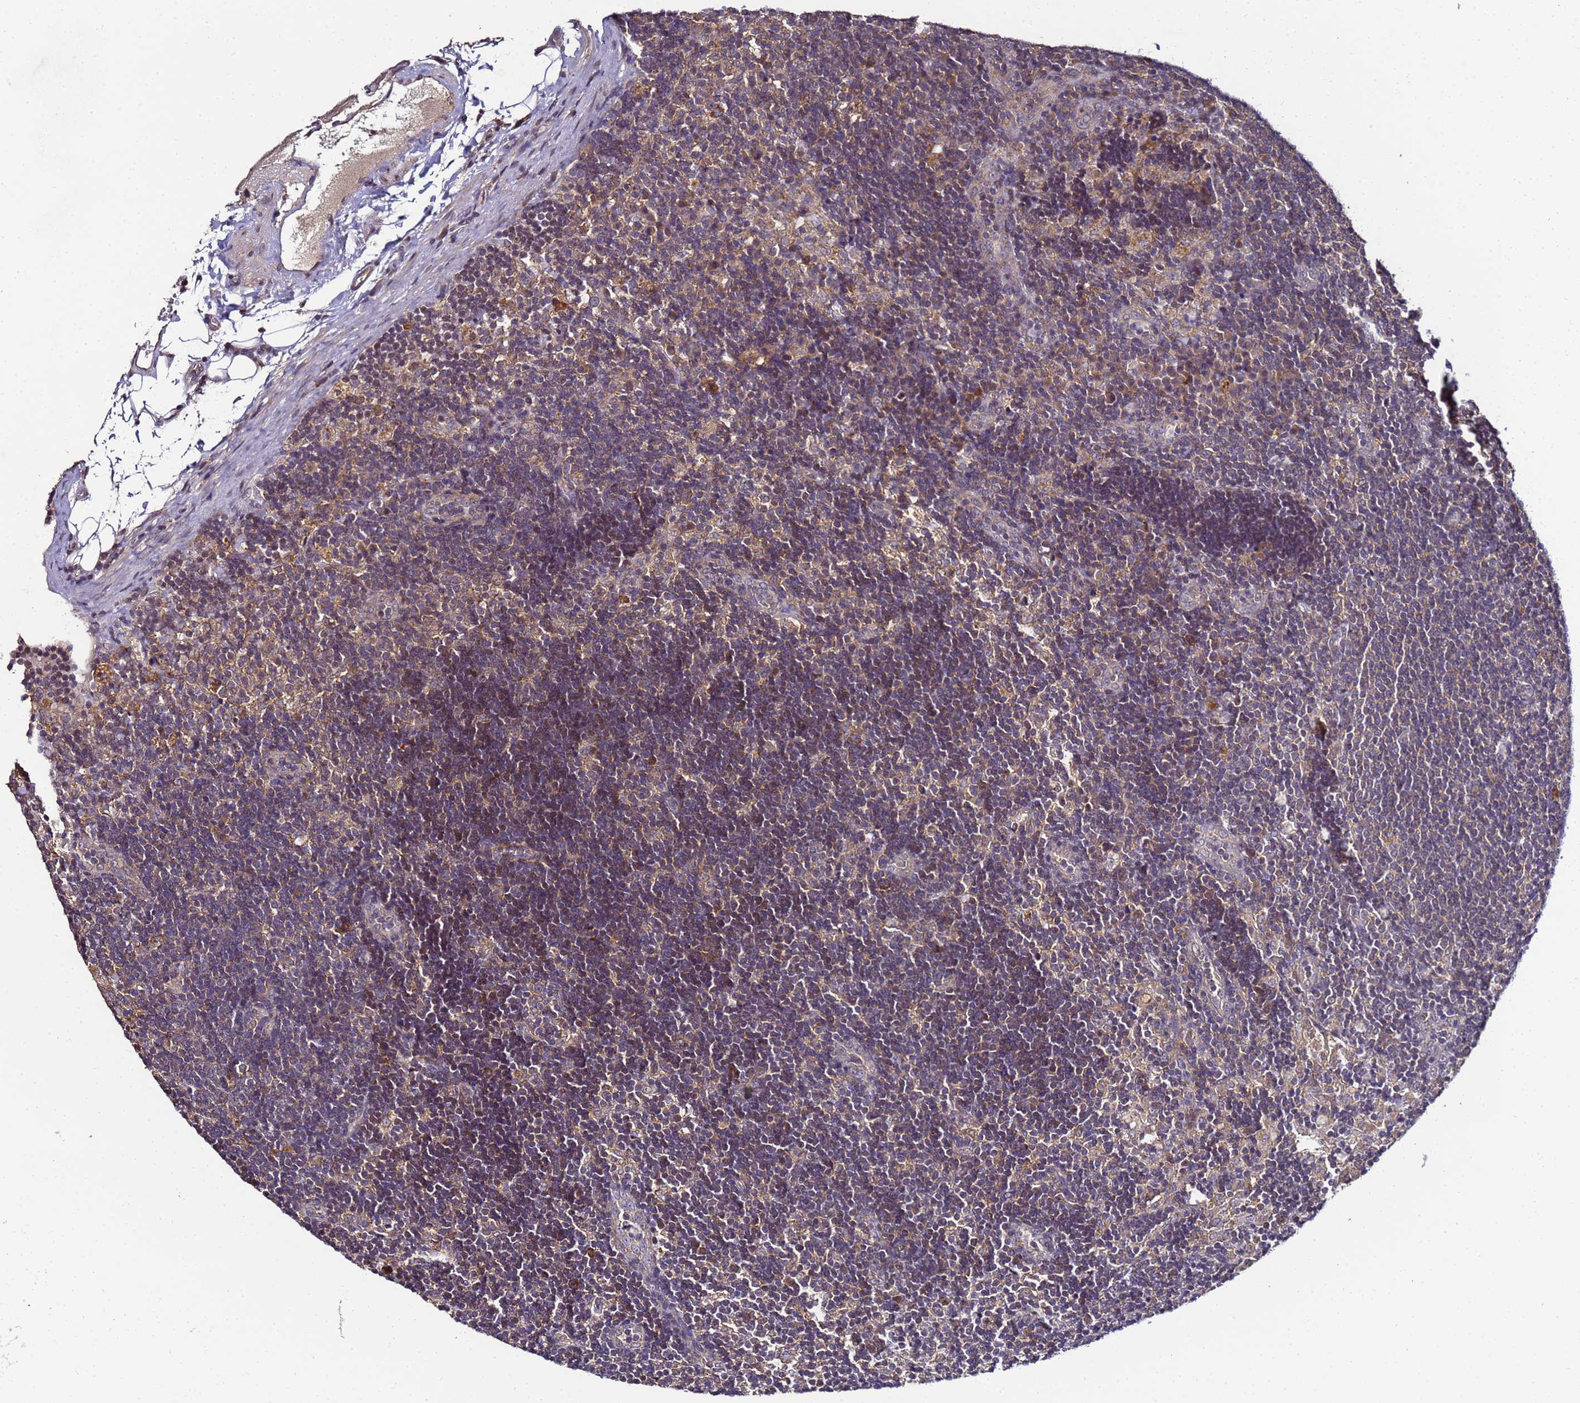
{"staining": {"intensity": "moderate", "quantity": ">75%", "location": "cytoplasmic/membranous"}, "tissue": "lymph node", "cell_type": "Germinal center cells", "image_type": "normal", "snomed": [{"axis": "morphology", "description": "Normal tissue, NOS"}, {"axis": "topography", "description": "Lymph node"}], "caption": "This image exhibits normal lymph node stained with immunohistochemistry to label a protein in brown. The cytoplasmic/membranous of germinal center cells show moderate positivity for the protein. Nuclei are counter-stained blue.", "gene": "ANKRD17", "patient": {"sex": "male", "age": 24}}